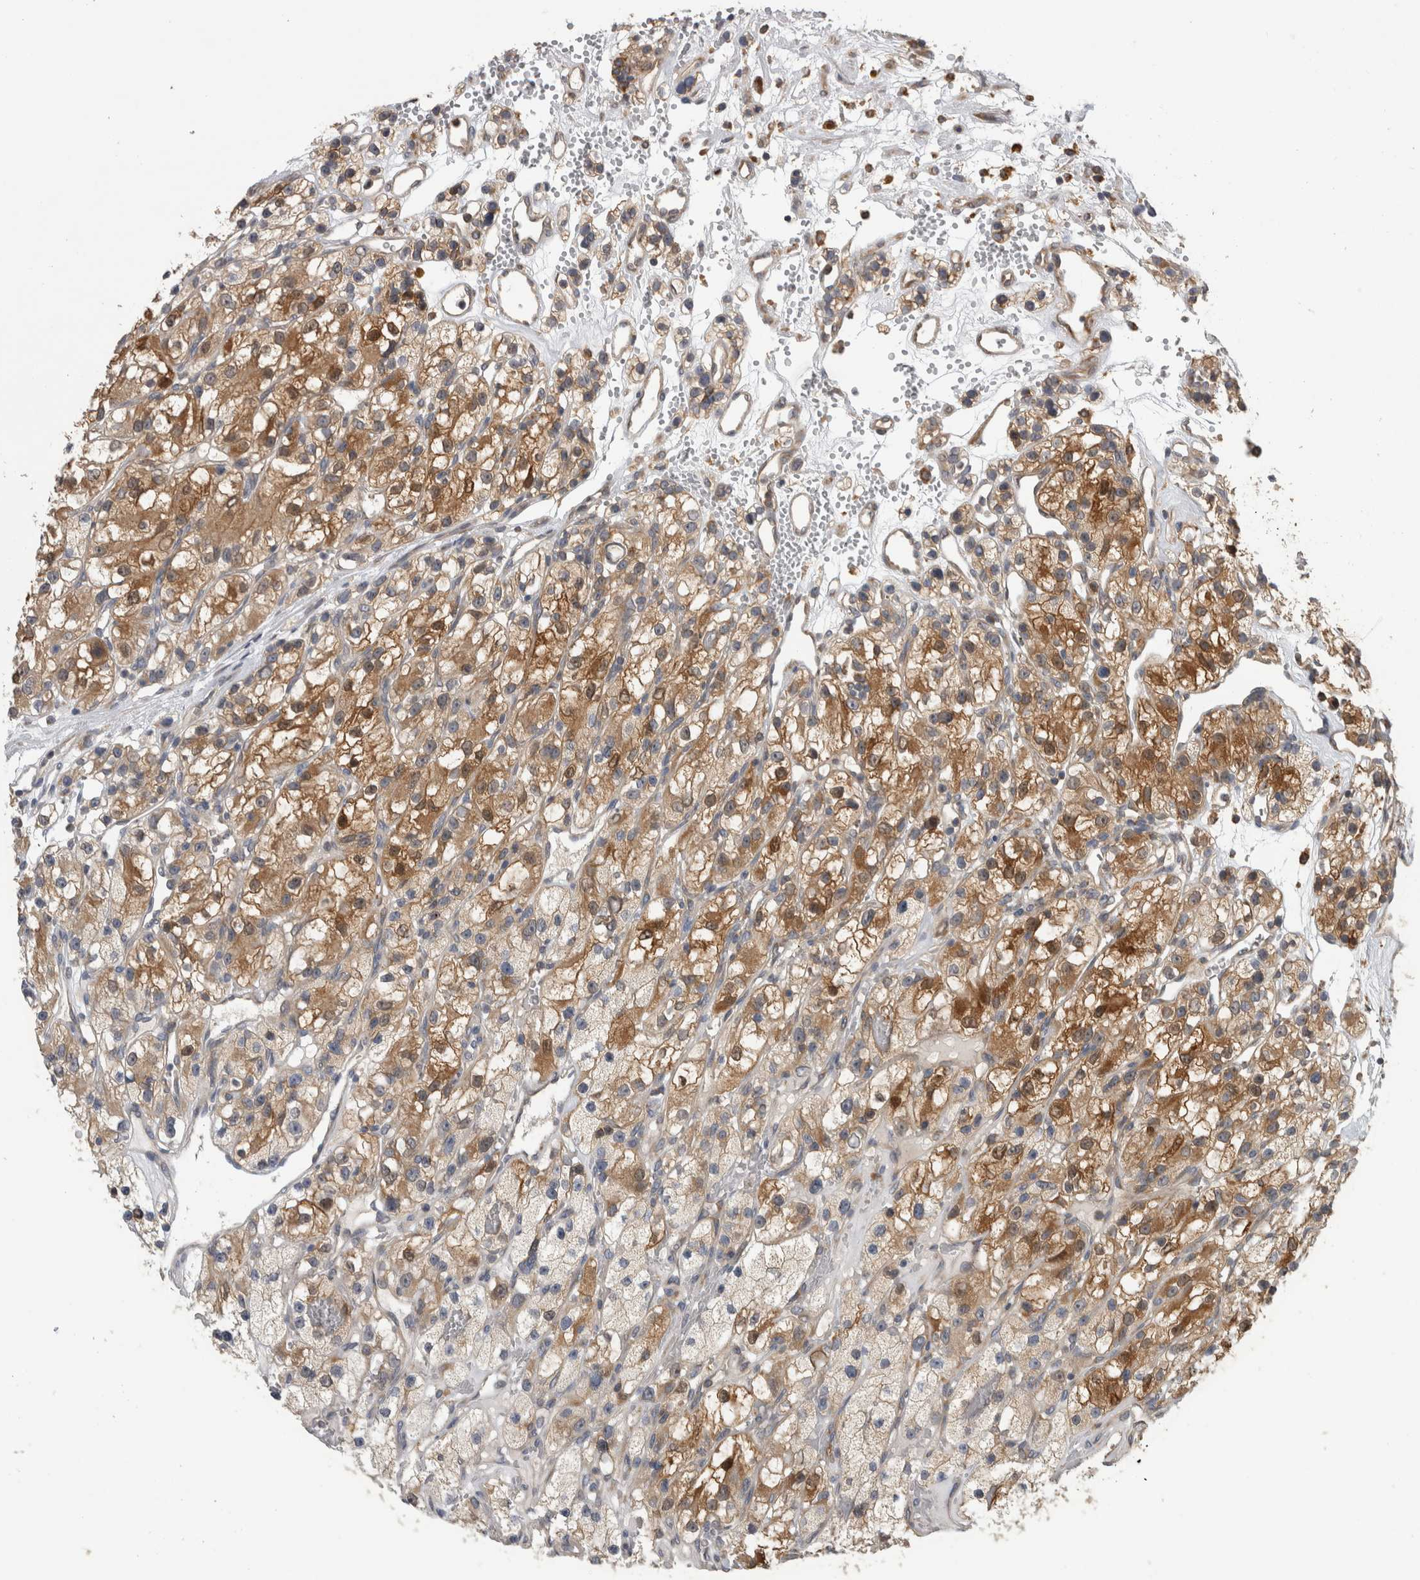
{"staining": {"intensity": "moderate", "quantity": ">75%", "location": "cytoplasmic/membranous"}, "tissue": "renal cancer", "cell_type": "Tumor cells", "image_type": "cancer", "snomed": [{"axis": "morphology", "description": "Adenocarcinoma, NOS"}, {"axis": "topography", "description": "Kidney"}], "caption": "A photomicrograph showing moderate cytoplasmic/membranous positivity in about >75% of tumor cells in adenocarcinoma (renal), as visualized by brown immunohistochemical staining.", "gene": "TBCE", "patient": {"sex": "female", "age": 57}}